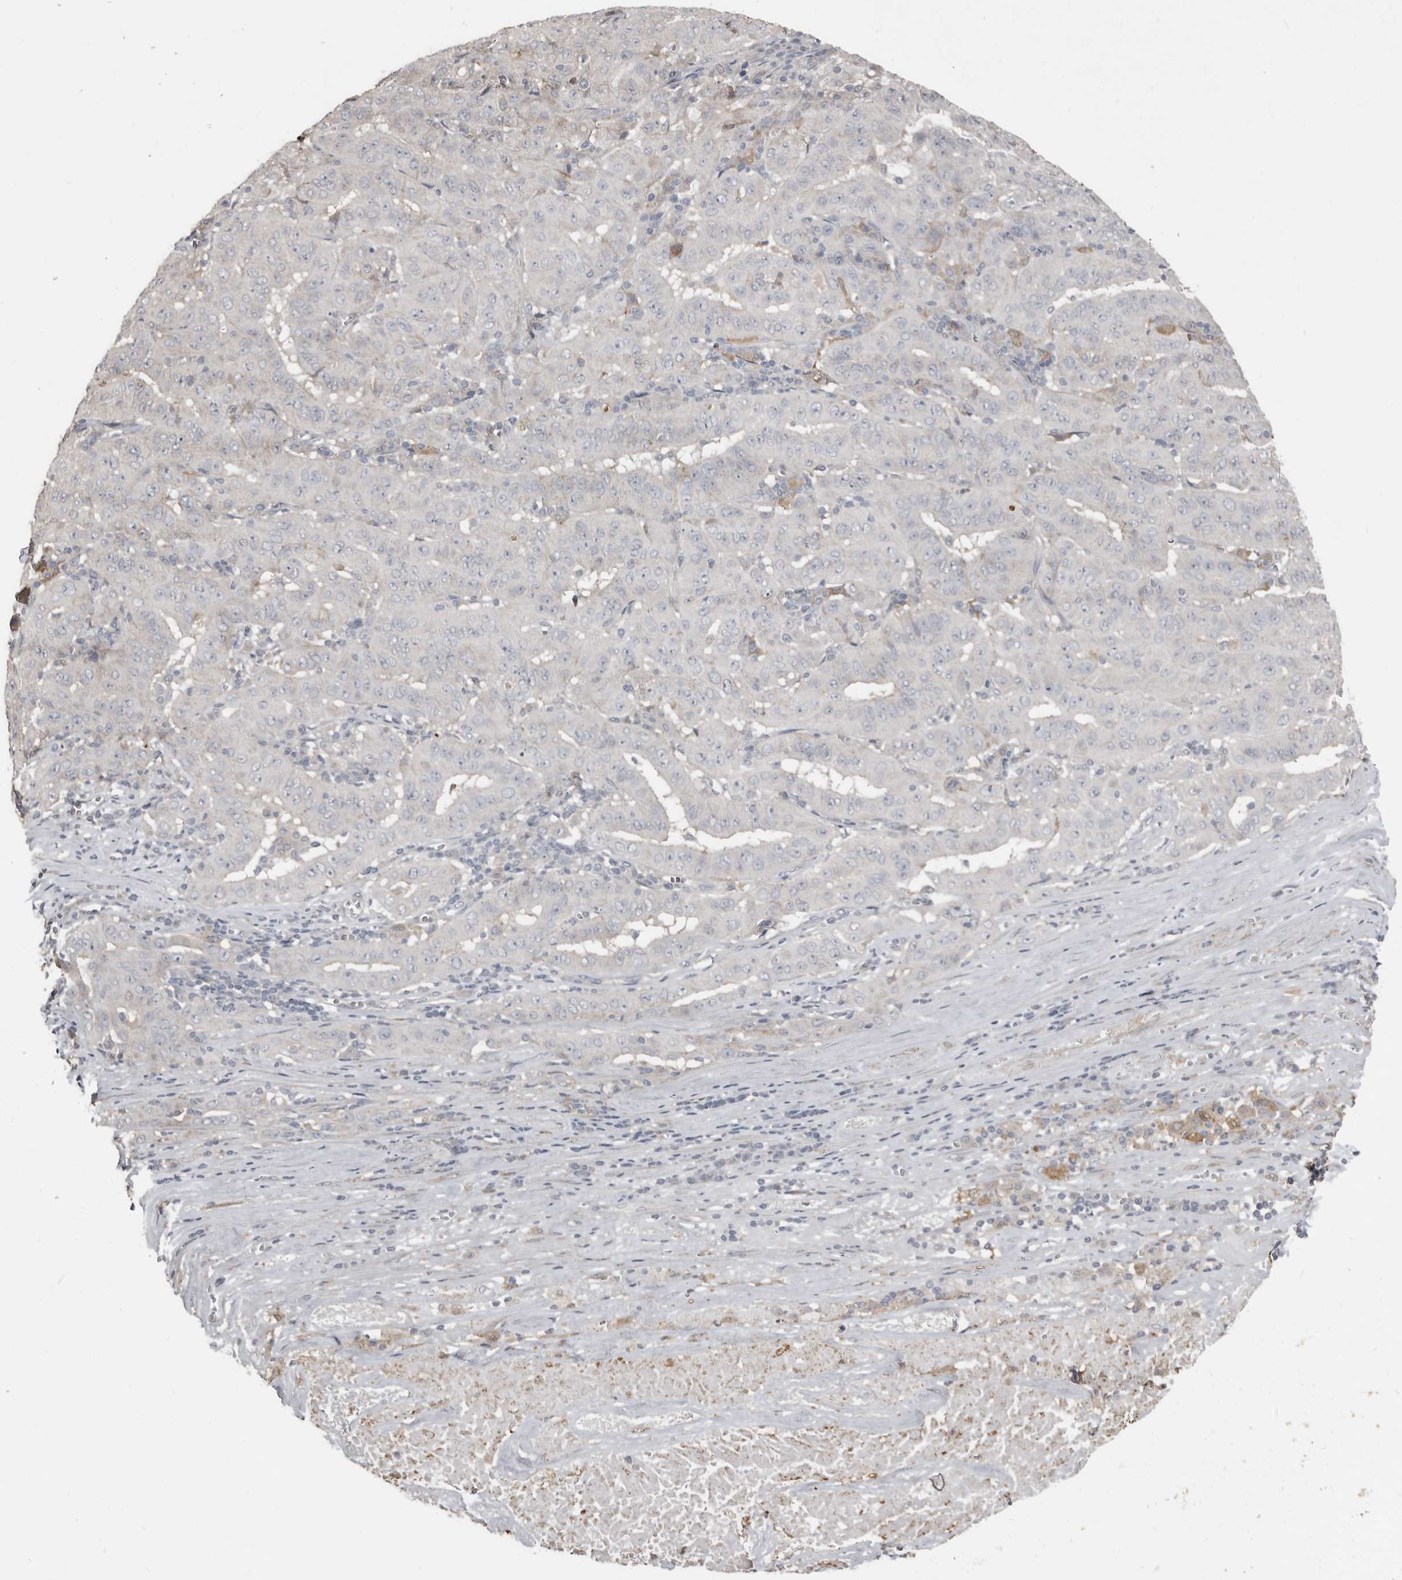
{"staining": {"intensity": "negative", "quantity": "none", "location": "none"}, "tissue": "pancreatic cancer", "cell_type": "Tumor cells", "image_type": "cancer", "snomed": [{"axis": "morphology", "description": "Adenocarcinoma, NOS"}, {"axis": "topography", "description": "Pancreas"}], "caption": "This is an IHC photomicrograph of pancreatic adenocarcinoma. There is no expression in tumor cells.", "gene": "KCNJ8", "patient": {"sex": "male", "age": 63}}